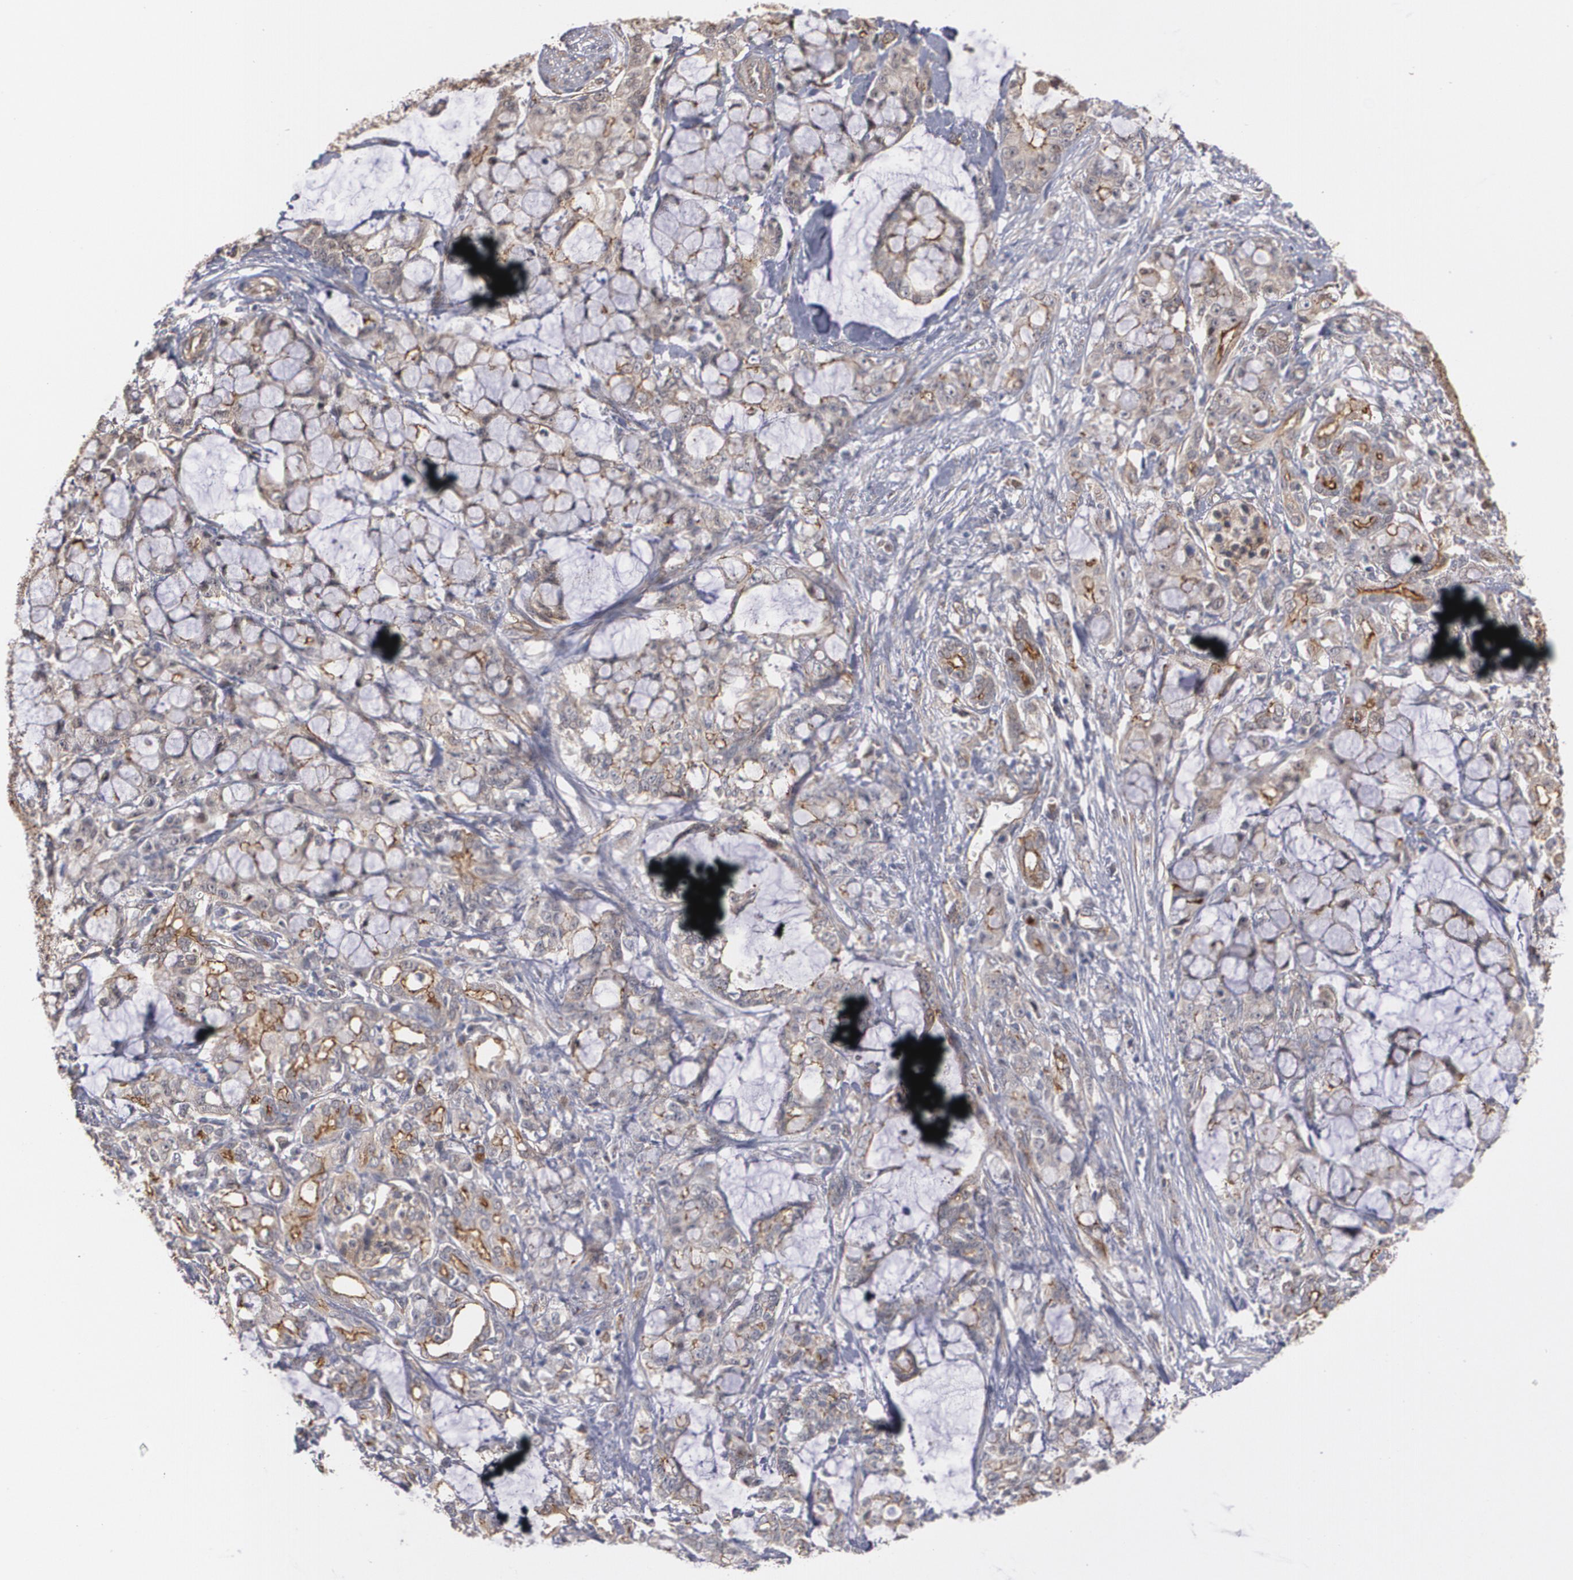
{"staining": {"intensity": "moderate", "quantity": ">75%", "location": "cytoplasmic/membranous"}, "tissue": "pancreatic cancer", "cell_type": "Tumor cells", "image_type": "cancer", "snomed": [{"axis": "morphology", "description": "Adenocarcinoma, NOS"}, {"axis": "topography", "description": "Pancreas"}], "caption": "Pancreatic cancer (adenocarcinoma) tissue shows moderate cytoplasmic/membranous expression in about >75% of tumor cells, visualized by immunohistochemistry. (DAB IHC, brown staining for protein, blue staining for nuclei).", "gene": "TJP1", "patient": {"sex": "female", "age": 73}}